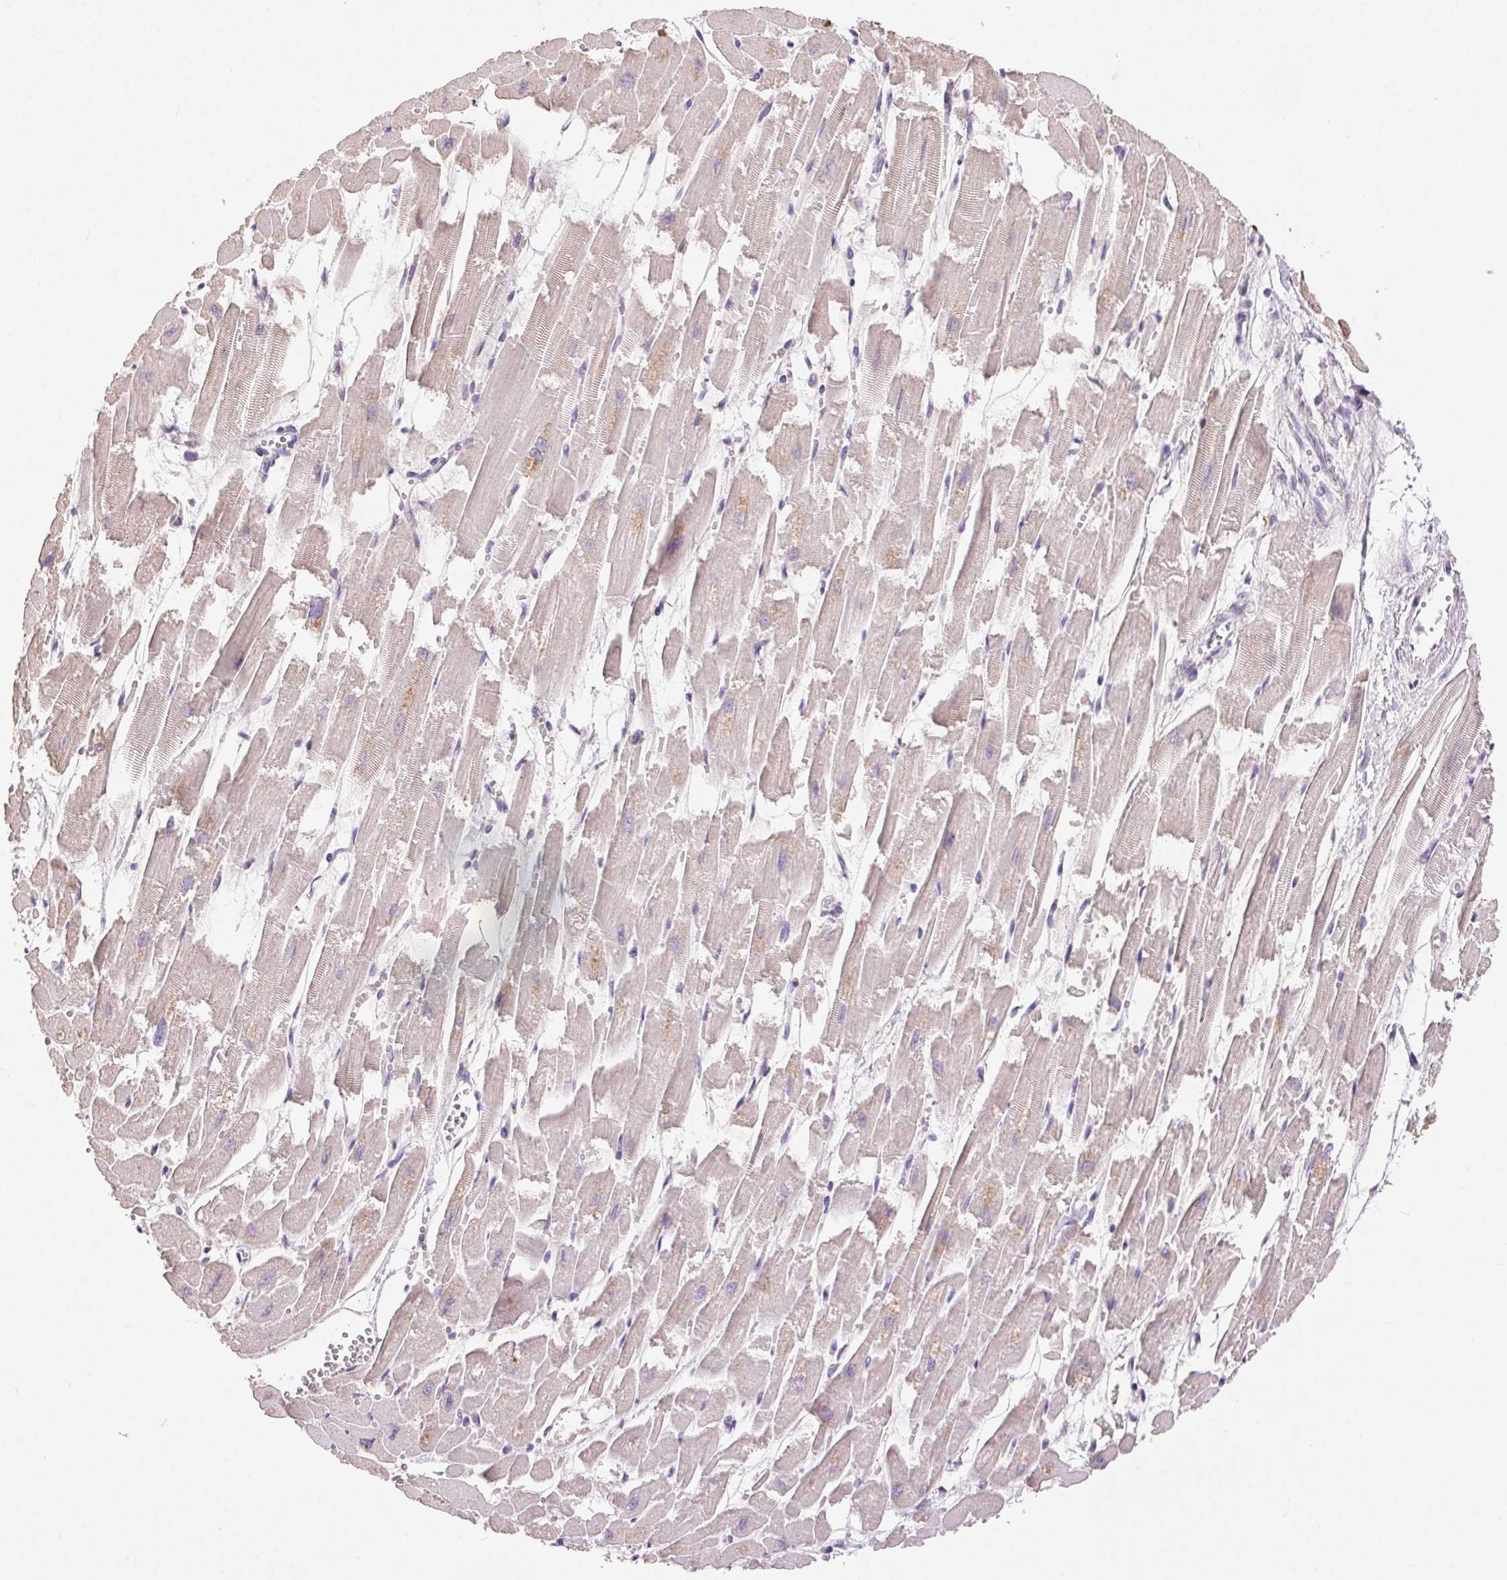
{"staining": {"intensity": "negative", "quantity": "none", "location": "none"}, "tissue": "heart muscle", "cell_type": "Cardiomyocytes", "image_type": "normal", "snomed": [{"axis": "morphology", "description": "Normal tissue, NOS"}, {"axis": "topography", "description": "Heart"}], "caption": "Immunohistochemistry photomicrograph of normal heart muscle: heart muscle stained with DAB shows no significant protein positivity in cardiomyocytes. (DAB immunohistochemistry with hematoxylin counter stain).", "gene": "SNX31", "patient": {"sex": "female", "age": 52}}